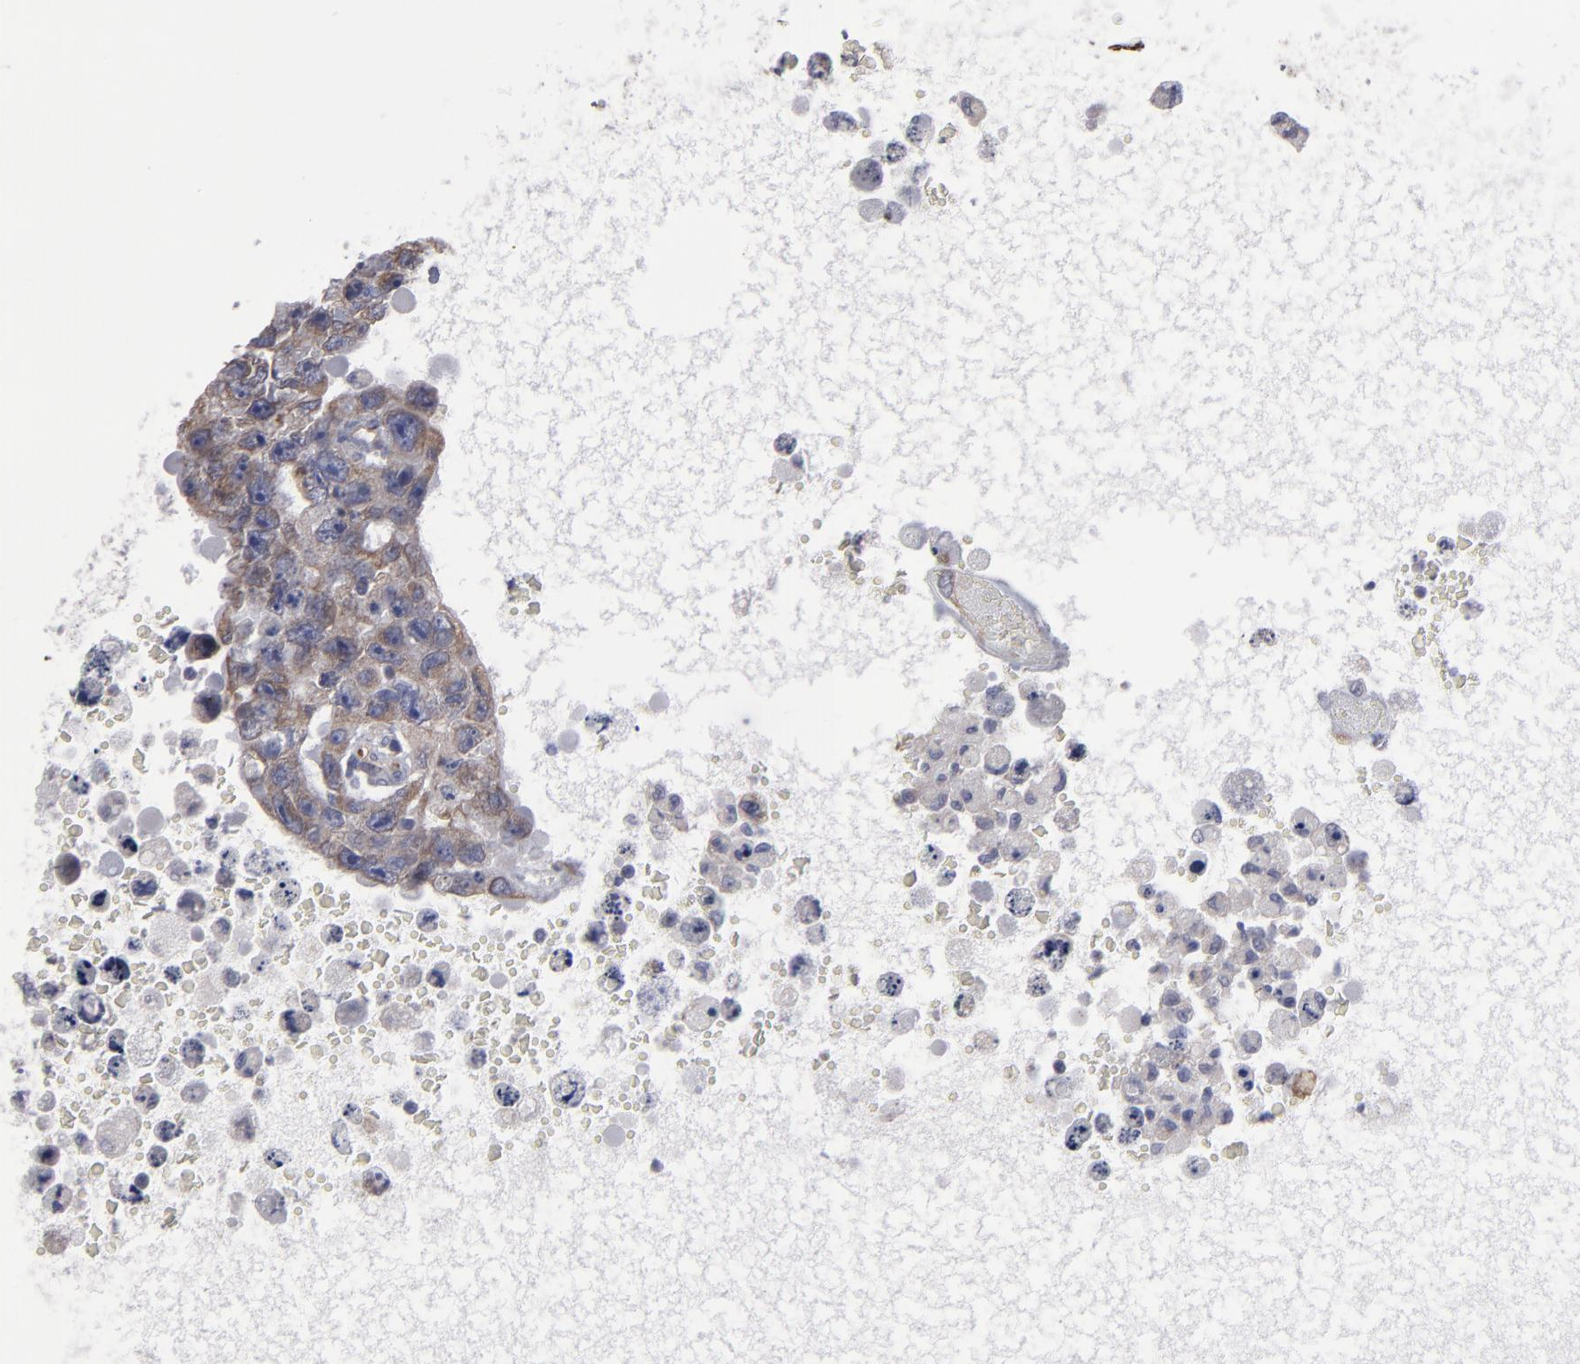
{"staining": {"intensity": "weak", "quantity": "25%-75%", "location": "cytoplasmic/membranous"}, "tissue": "testis cancer", "cell_type": "Tumor cells", "image_type": "cancer", "snomed": [{"axis": "morphology", "description": "Carcinoma, Embryonal, NOS"}, {"axis": "topography", "description": "Testis"}], "caption": "Immunohistochemistry (IHC) photomicrograph of human embryonal carcinoma (testis) stained for a protein (brown), which reveals low levels of weak cytoplasmic/membranous staining in about 25%-75% of tumor cells.", "gene": "SLMAP", "patient": {"sex": "male", "age": 26}}